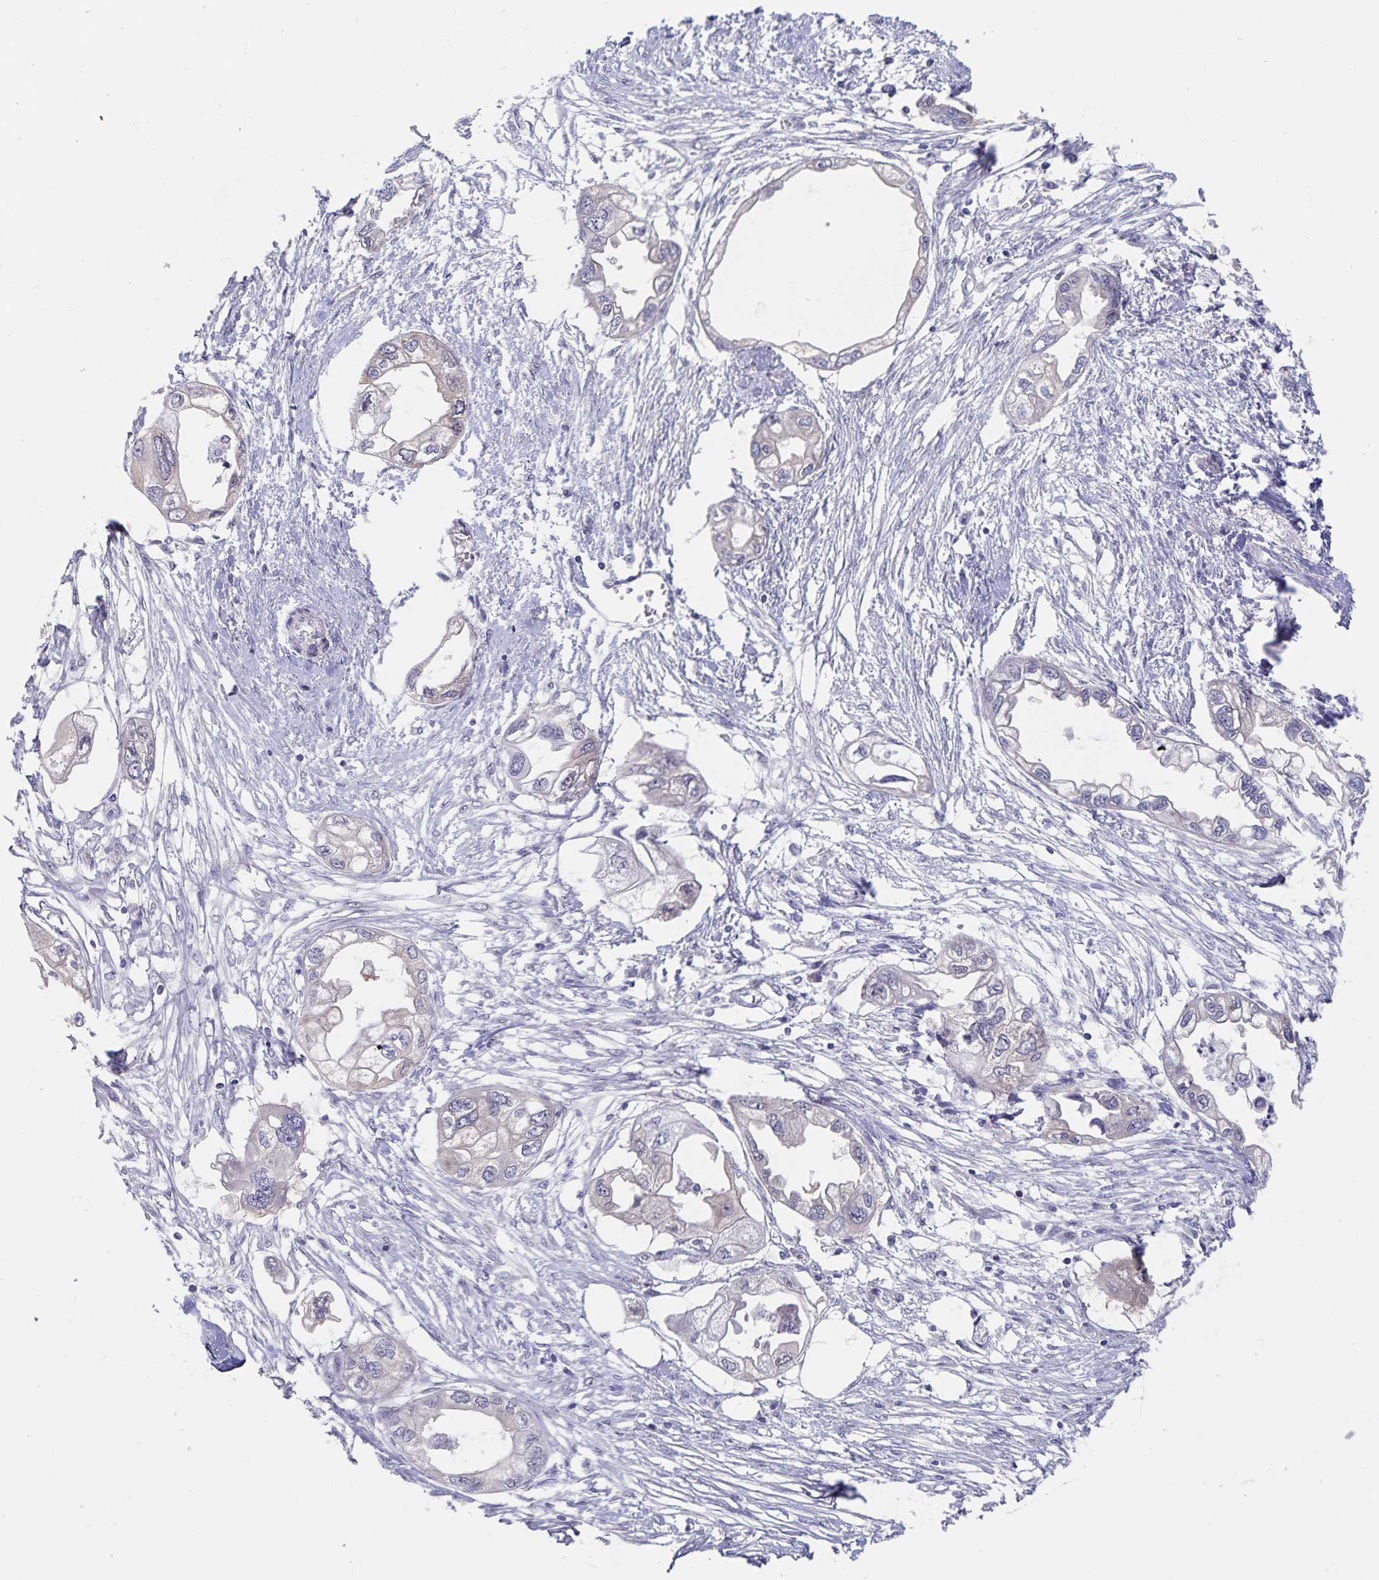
{"staining": {"intensity": "weak", "quantity": "<25%", "location": "cytoplasmic/membranous"}, "tissue": "endometrial cancer", "cell_type": "Tumor cells", "image_type": "cancer", "snomed": [{"axis": "morphology", "description": "Adenocarcinoma, NOS"}, {"axis": "morphology", "description": "Adenocarcinoma, metastatic, NOS"}, {"axis": "topography", "description": "Adipose tissue"}, {"axis": "topography", "description": "Endometrium"}], "caption": "Immunohistochemistry (IHC) photomicrograph of neoplastic tissue: human endometrial cancer stained with DAB demonstrates no significant protein expression in tumor cells.", "gene": "BAG6", "patient": {"sex": "female", "age": 67}}